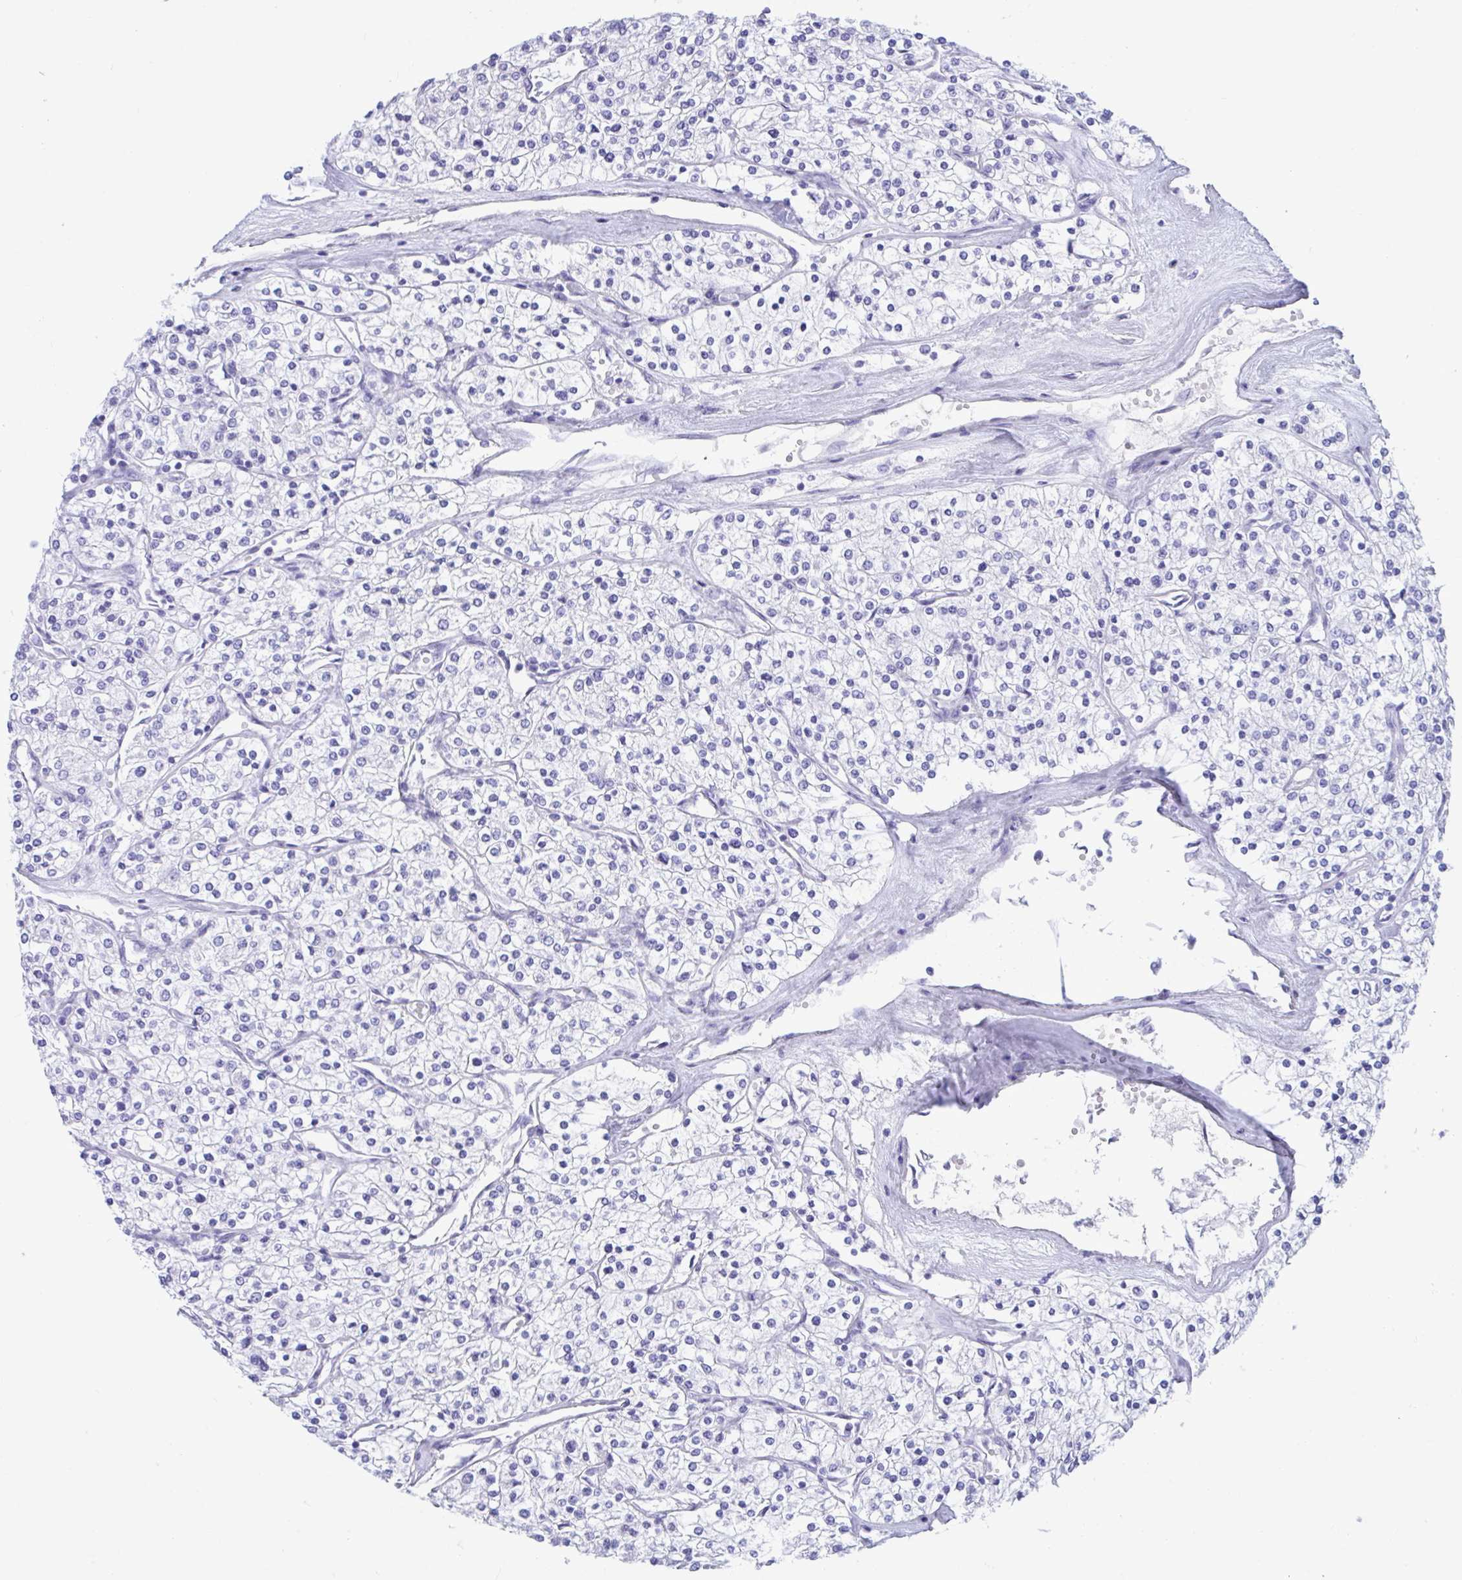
{"staining": {"intensity": "negative", "quantity": "none", "location": "none"}, "tissue": "renal cancer", "cell_type": "Tumor cells", "image_type": "cancer", "snomed": [{"axis": "morphology", "description": "Adenocarcinoma, NOS"}, {"axis": "topography", "description": "Kidney"}], "caption": "Immunohistochemistry image of neoplastic tissue: human renal cancer stained with DAB displays no significant protein expression in tumor cells.", "gene": "TMEM35A", "patient": {"sex": "male", "age": 80}}